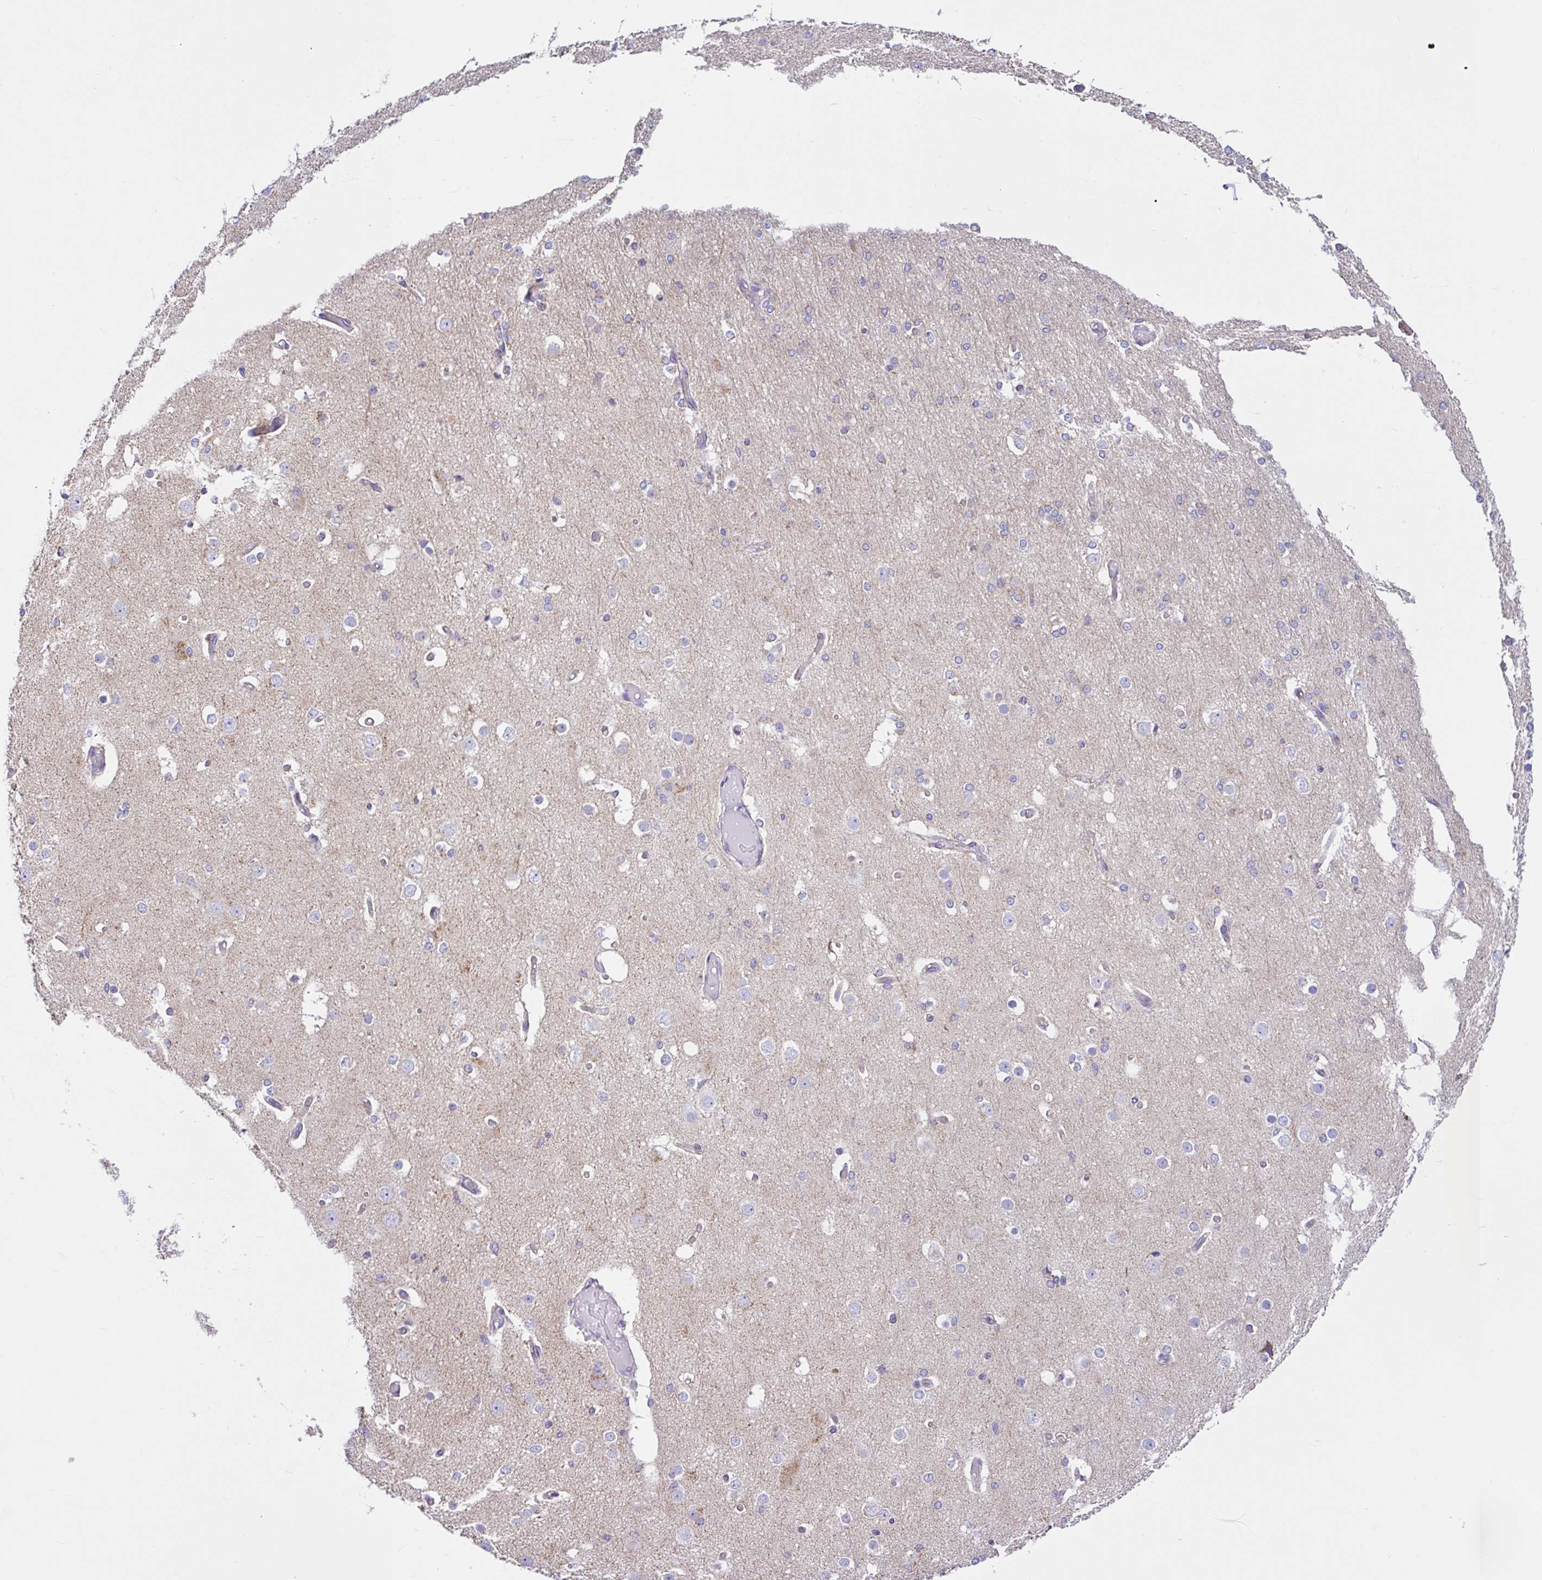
{"staining": {"intensity": "negative", "quantity": "none", "location": "none"}, "tissue": "cerebral cortex", "cell_type": "Endothelial cells", "image_type": "normal", "snomed": [{"axis": "morphology", "description": "Normal tissue, NOS"}, {"axis": "morphology", "description": "Inflammation, NOS"}, {"axis": "topography", "description": "Cerebral cortex"}], "caption": "Cerebral cortex was stained to show a protein in brown. There is no significant expression in endothelial cells. (IHC, brightfield microscopy, high magnification).", "gene": "NDUFS2", "patient": {"sex": "male", "age": 6}}